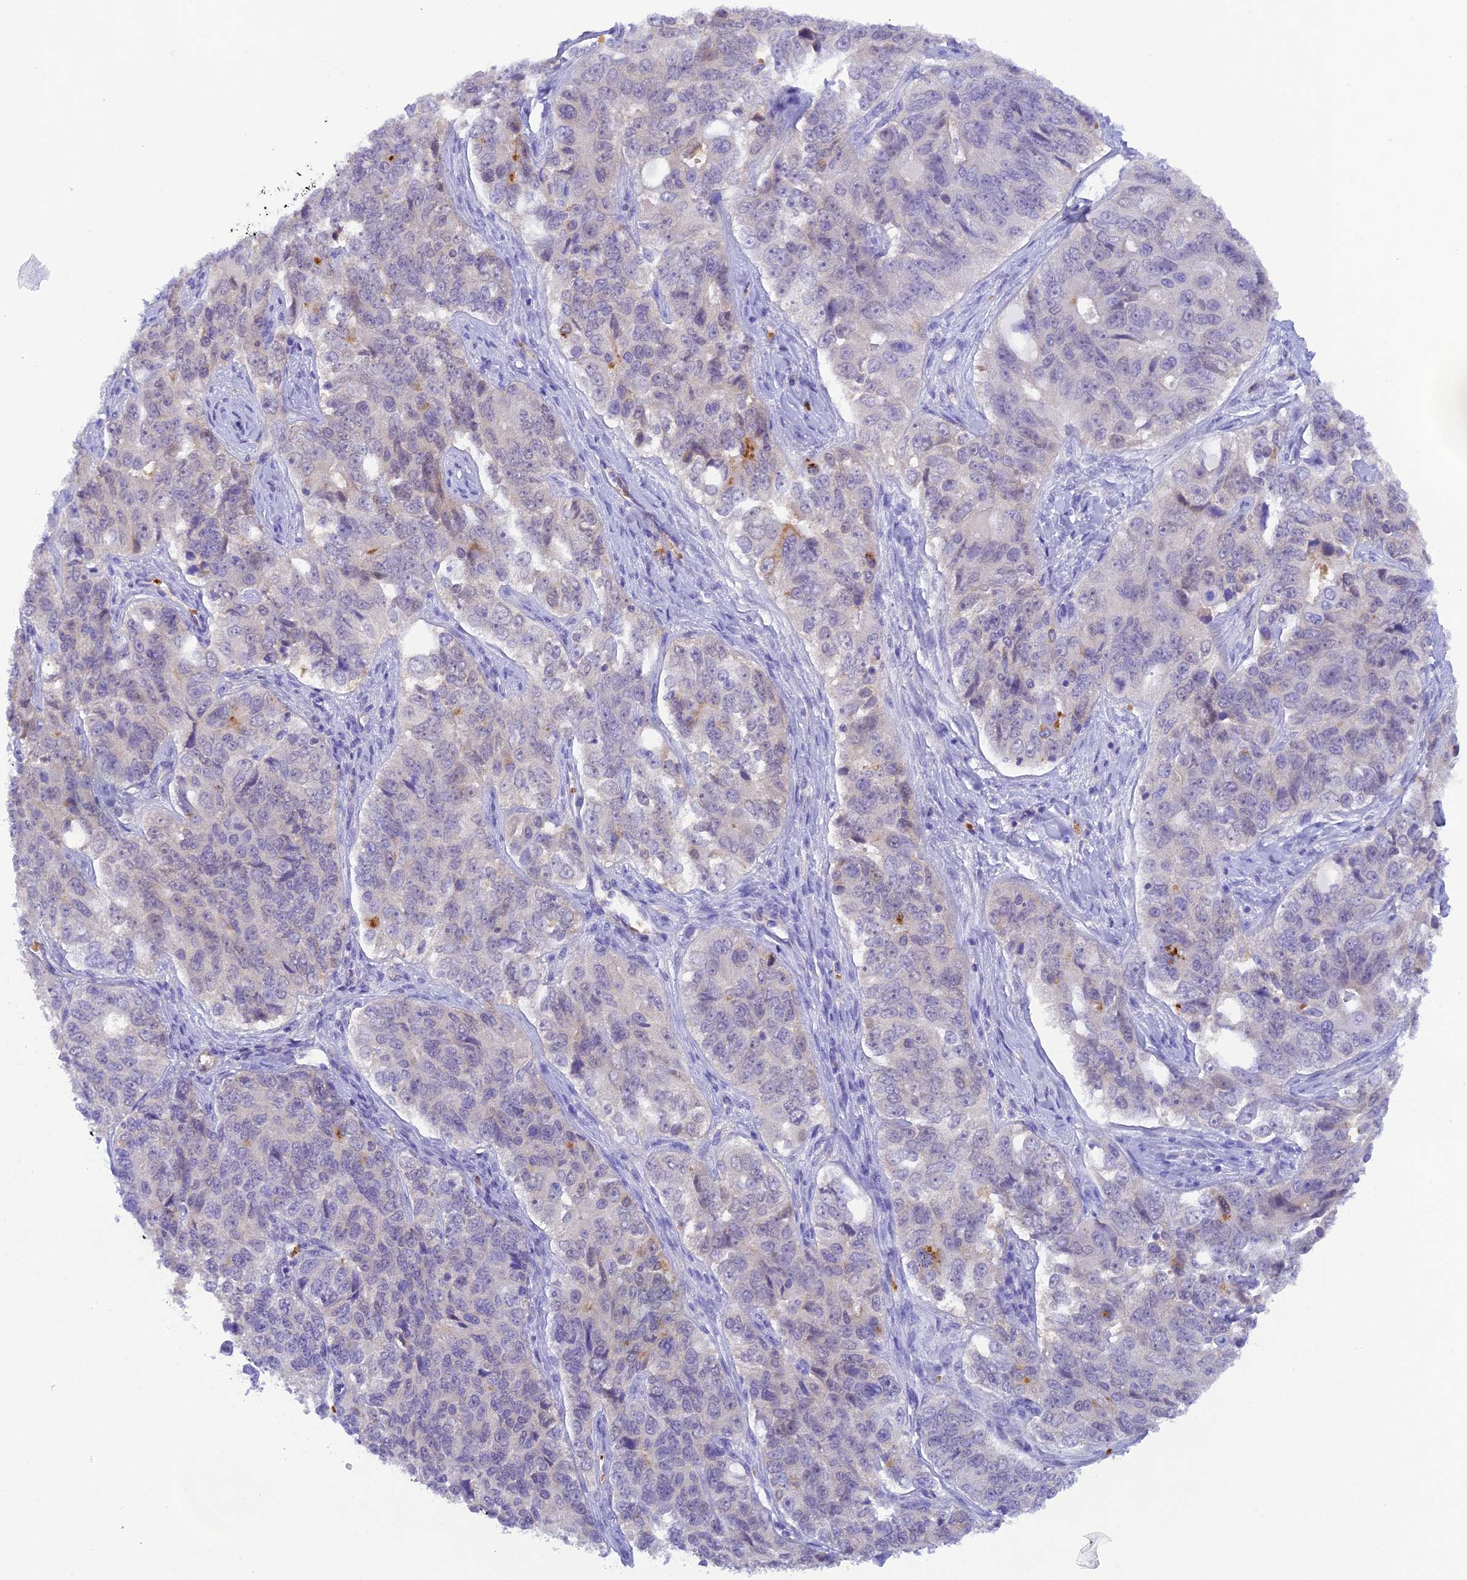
{"staining": {"intensity": "moderate", "quantity": "<25%", "location": "cytoplasmic/membranous"}, "tissue": "ovarian cancer", "cell_type": "Tumor cells", "image_type": "cancer", "snomed": [{"axis": "morphology", "description": "Carcinoma, endometroid"}, {"axis": "topography", "description": "Ovary"}], "caption": "Protein staining shows moderate cytoplasmic/membranous positivity in about <25% of tumor cells in endometroid carcinoma (ovarian). Nuclei are stained in blue.", "gene": "HDHD2", "patient": {"sex": "female", "age": 51}}